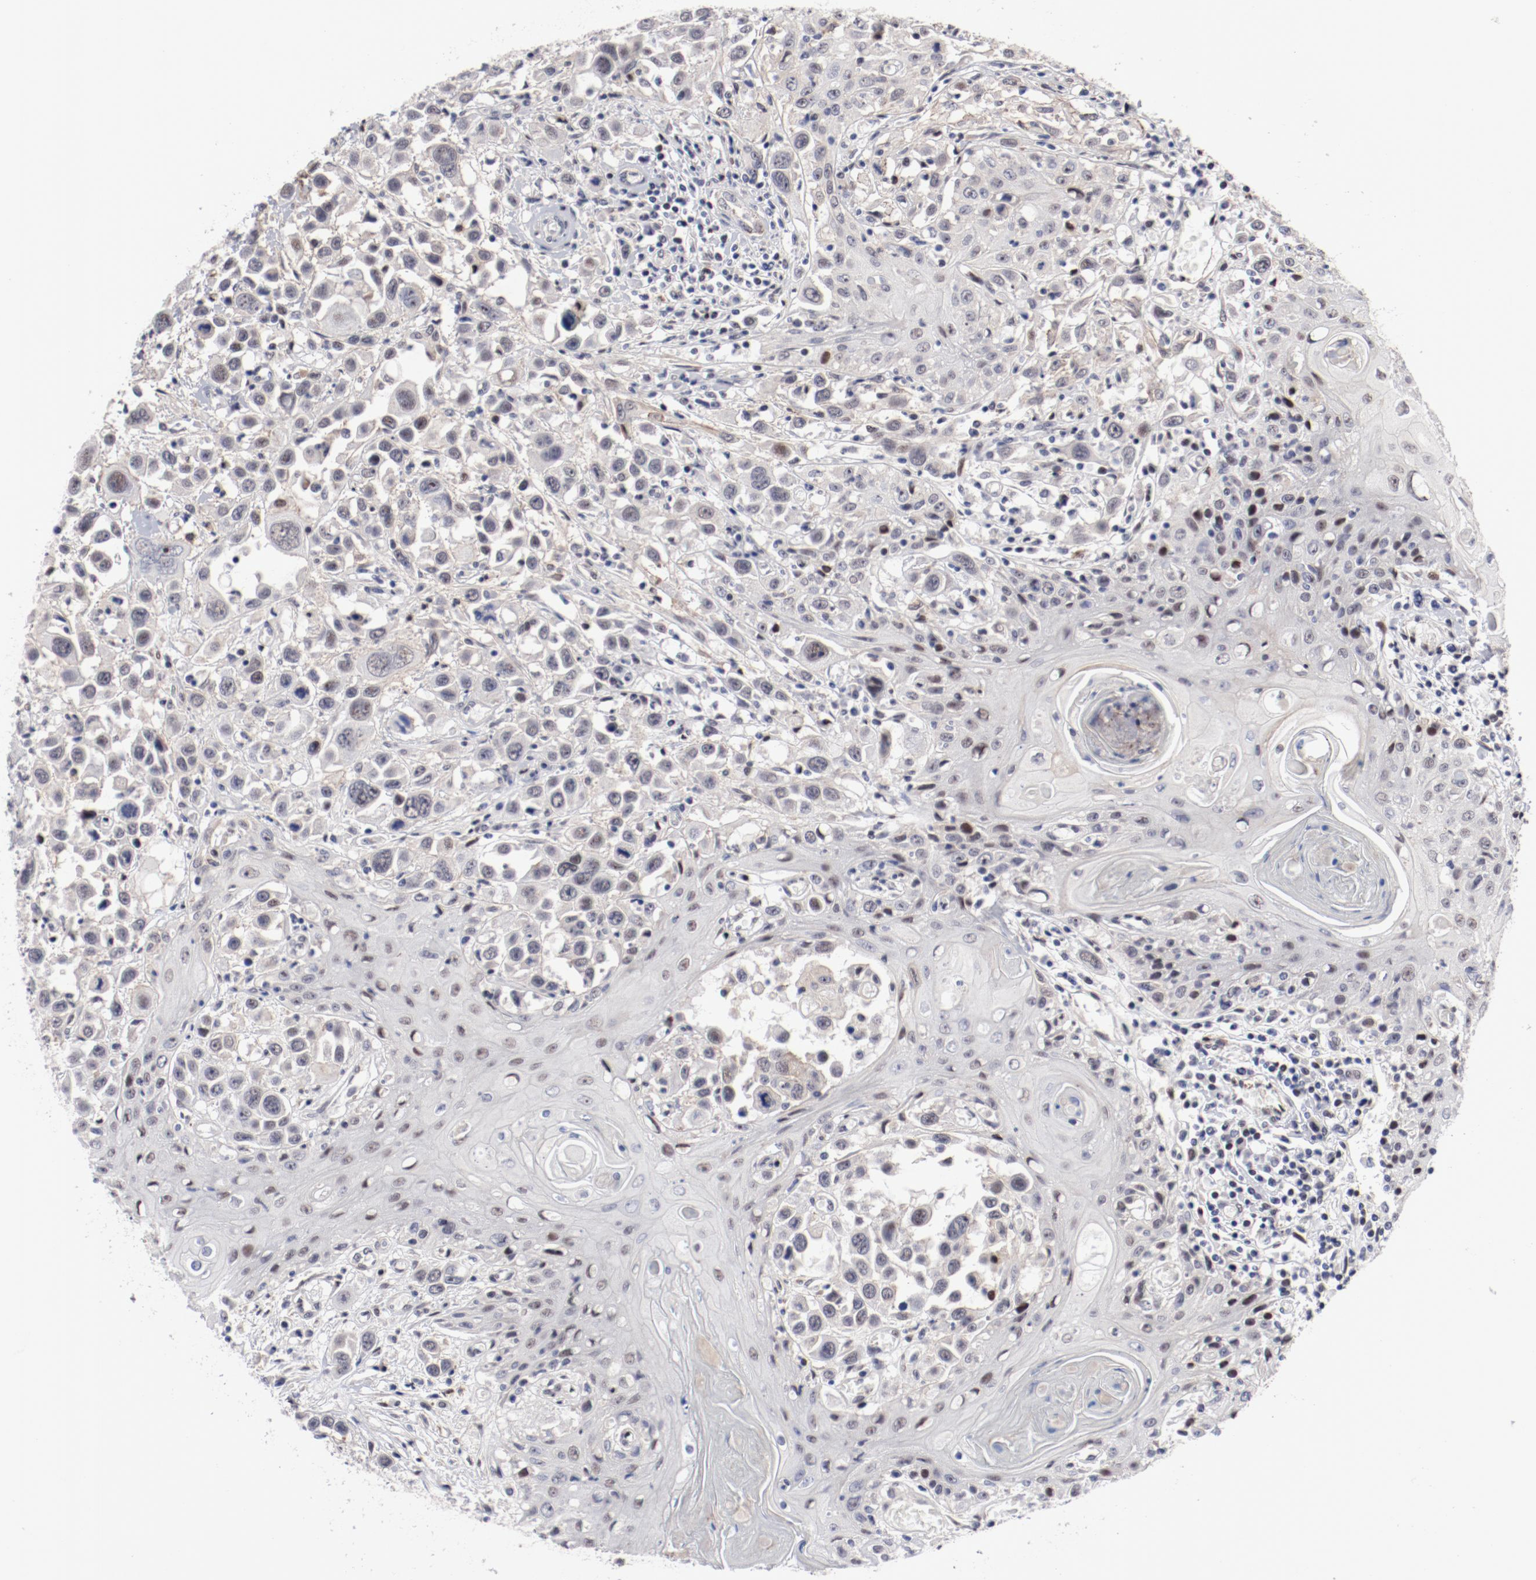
{"staining": {"intensity": "negative", "quantity": "none", "location": "none"}, "tissue": "head and neck cancer", "cell_type": "Tumor cells", "image_type": "cancer", "snomed": [{"axis": "morphology", "description": "Squamous cell carcinoma, NOS"}, {"axis": "topography", "description": "Oral tissue"}, {"axis": "topography", "description": "Head-Neck"}], "caption": "DAB immunohistochemical staining of head and neck squamous cell carcinoma exhibits no significant staining in tumor cells.", "gene": "FSCB", "patient": {"sex": "female", "age": 76}}